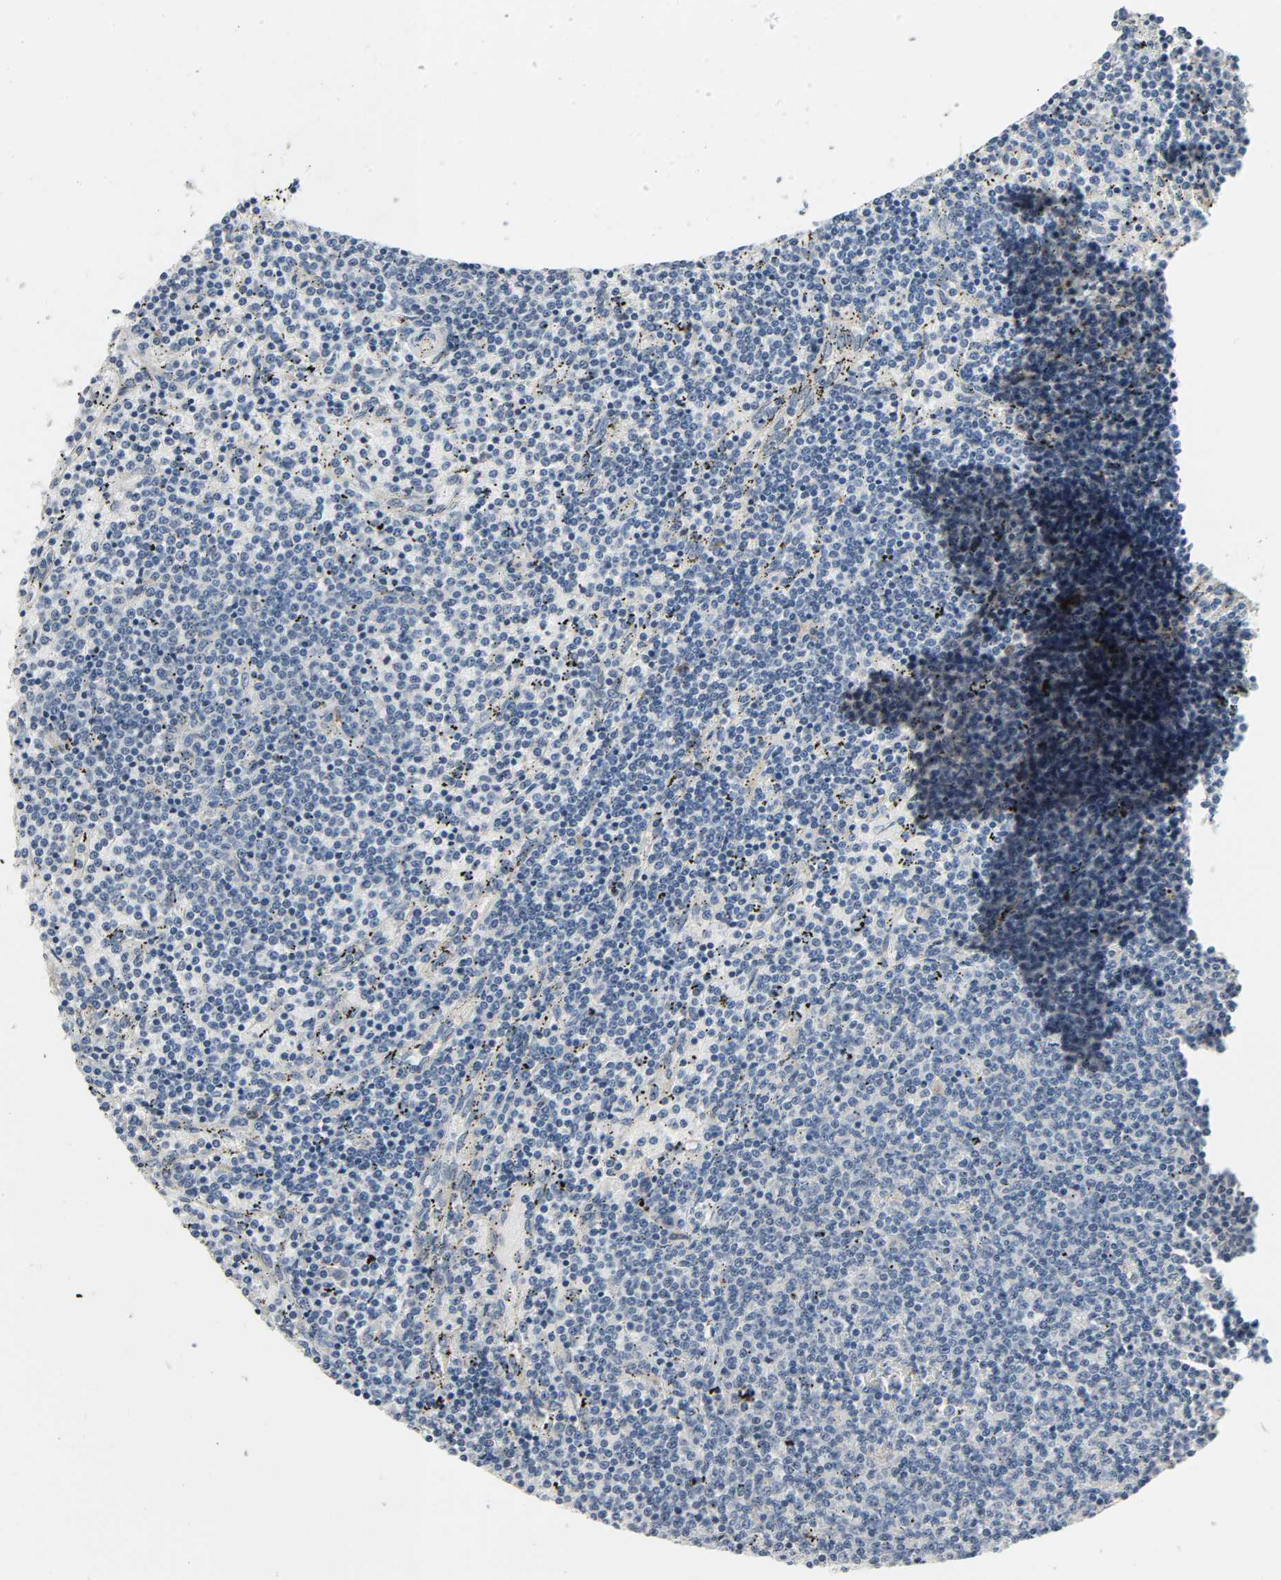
{"staining": {"intensity": "negative", "quantity": "none", "location": "none"}, "tissue": "lymphoma", "cell_type": "Tumor cells", "image_type": "cancer", "snomed": [{"axis": "morphology", "description": "Malignant lymphoma, non-Hodgkin's type, Low grade"}, {"axis": "topography", "description": "Spleen"}], "caption": "Tumor cells show no significant expression in low-grade malignant lymphoma, non-Hodgkin's type.", "gene": "LIMCH1", "patient": {"sex": "female", "age": 50}}